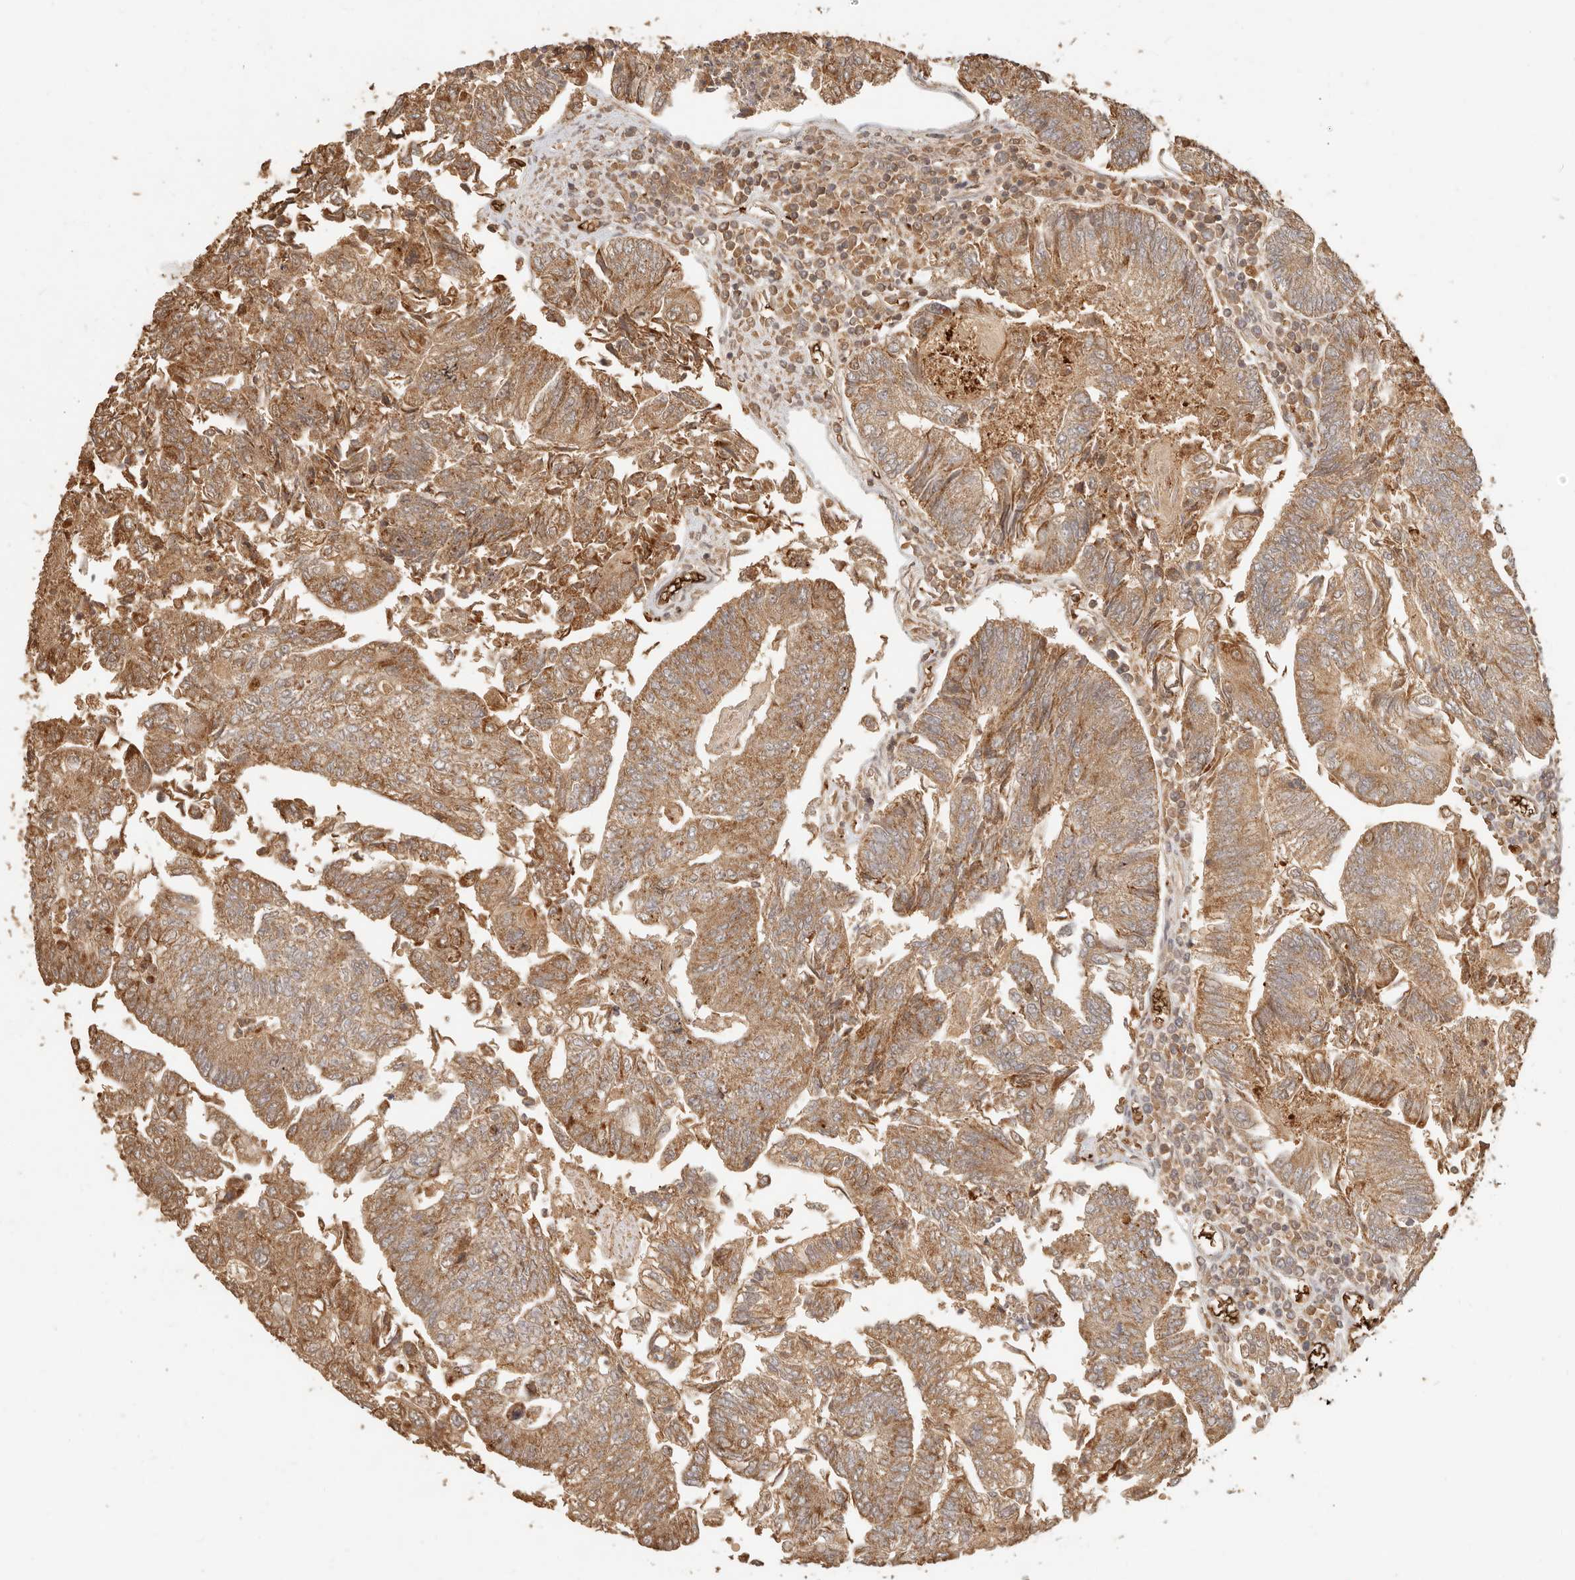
{"staining": {"intensity": "moderate", "quantity": ">75%", "location": "cytoplasmic/membranous"}, "tissue": "colorectal cancer", "cell_type": "Tumor cells", "image_type": "cancer", "snomed": [{"axis": "morphology", "description": "Adenocarcinoma, NOS"}, {"axis": "topography", "description": "Colon"}], "caption": "A medium amount of moderate cytoplasmic/membranous expression is appreciated in about >75% of tumor cells in adenocarcinoma (colorectal) tissue. (IHC, brightfield microscopy, high magnification).", "gene": "INTS11", "patient": {"sex": "female", "age": 67}}